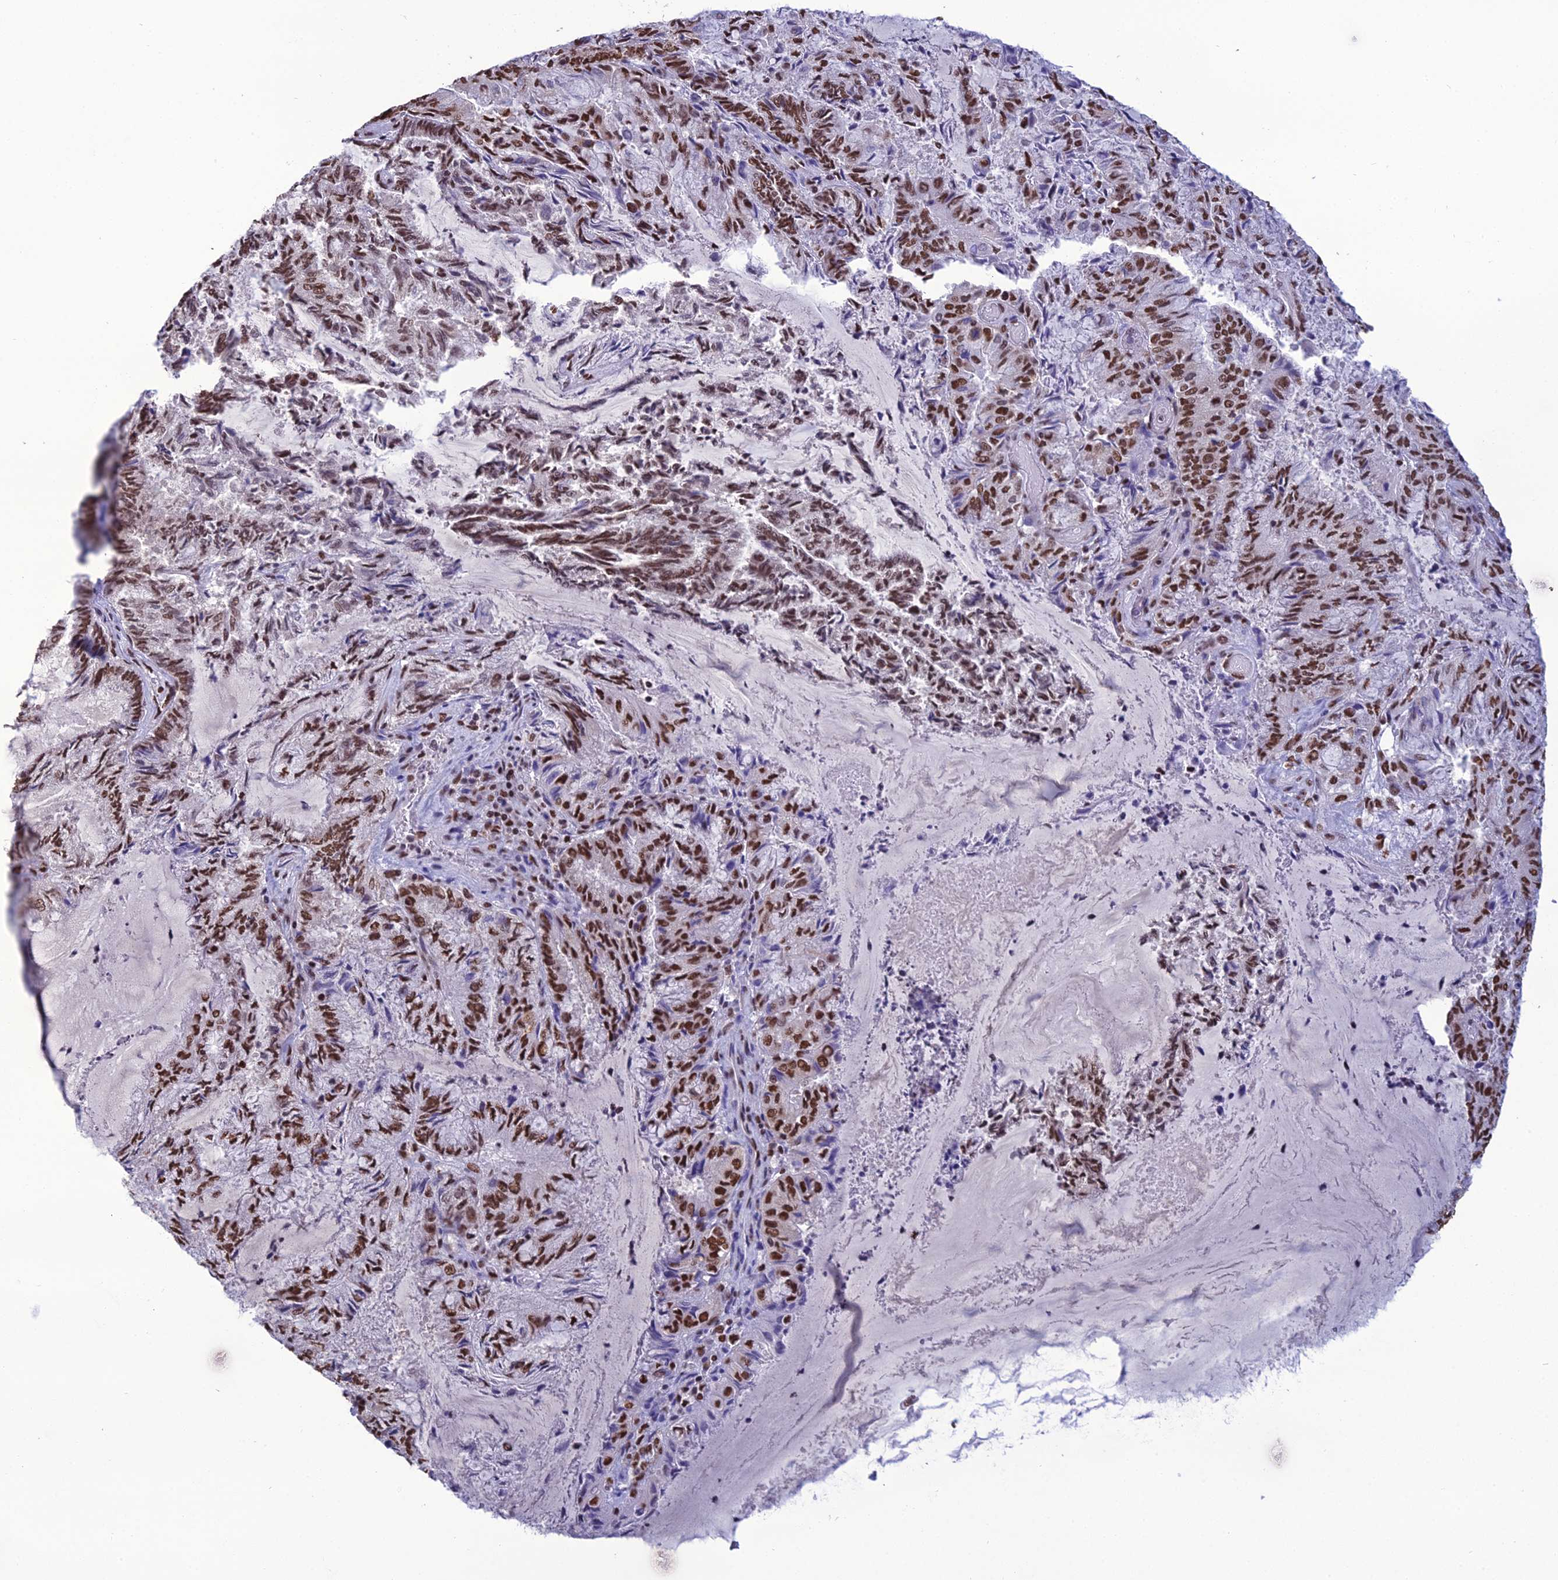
{"staining": {"intensity": "strong", "quantity": ">75%", "location": "nuclear"}, "tissue": "endometrial cancer", "cell_type": "Tumor cells", "image_type": "cancer", "snomed": [{"axis": "morphology", "description": "Adenocarcinoma, NOS"}, {"axis": "topography", "description": "Endometrium"}], "caption": "Protein staining by IHC displays strong nuclear positivity in about >75% of tumor cells in adenocarcinoma (endometrial).", "gene": "PRAMEF12", "patient": {"sex": "female", "age": 80}}